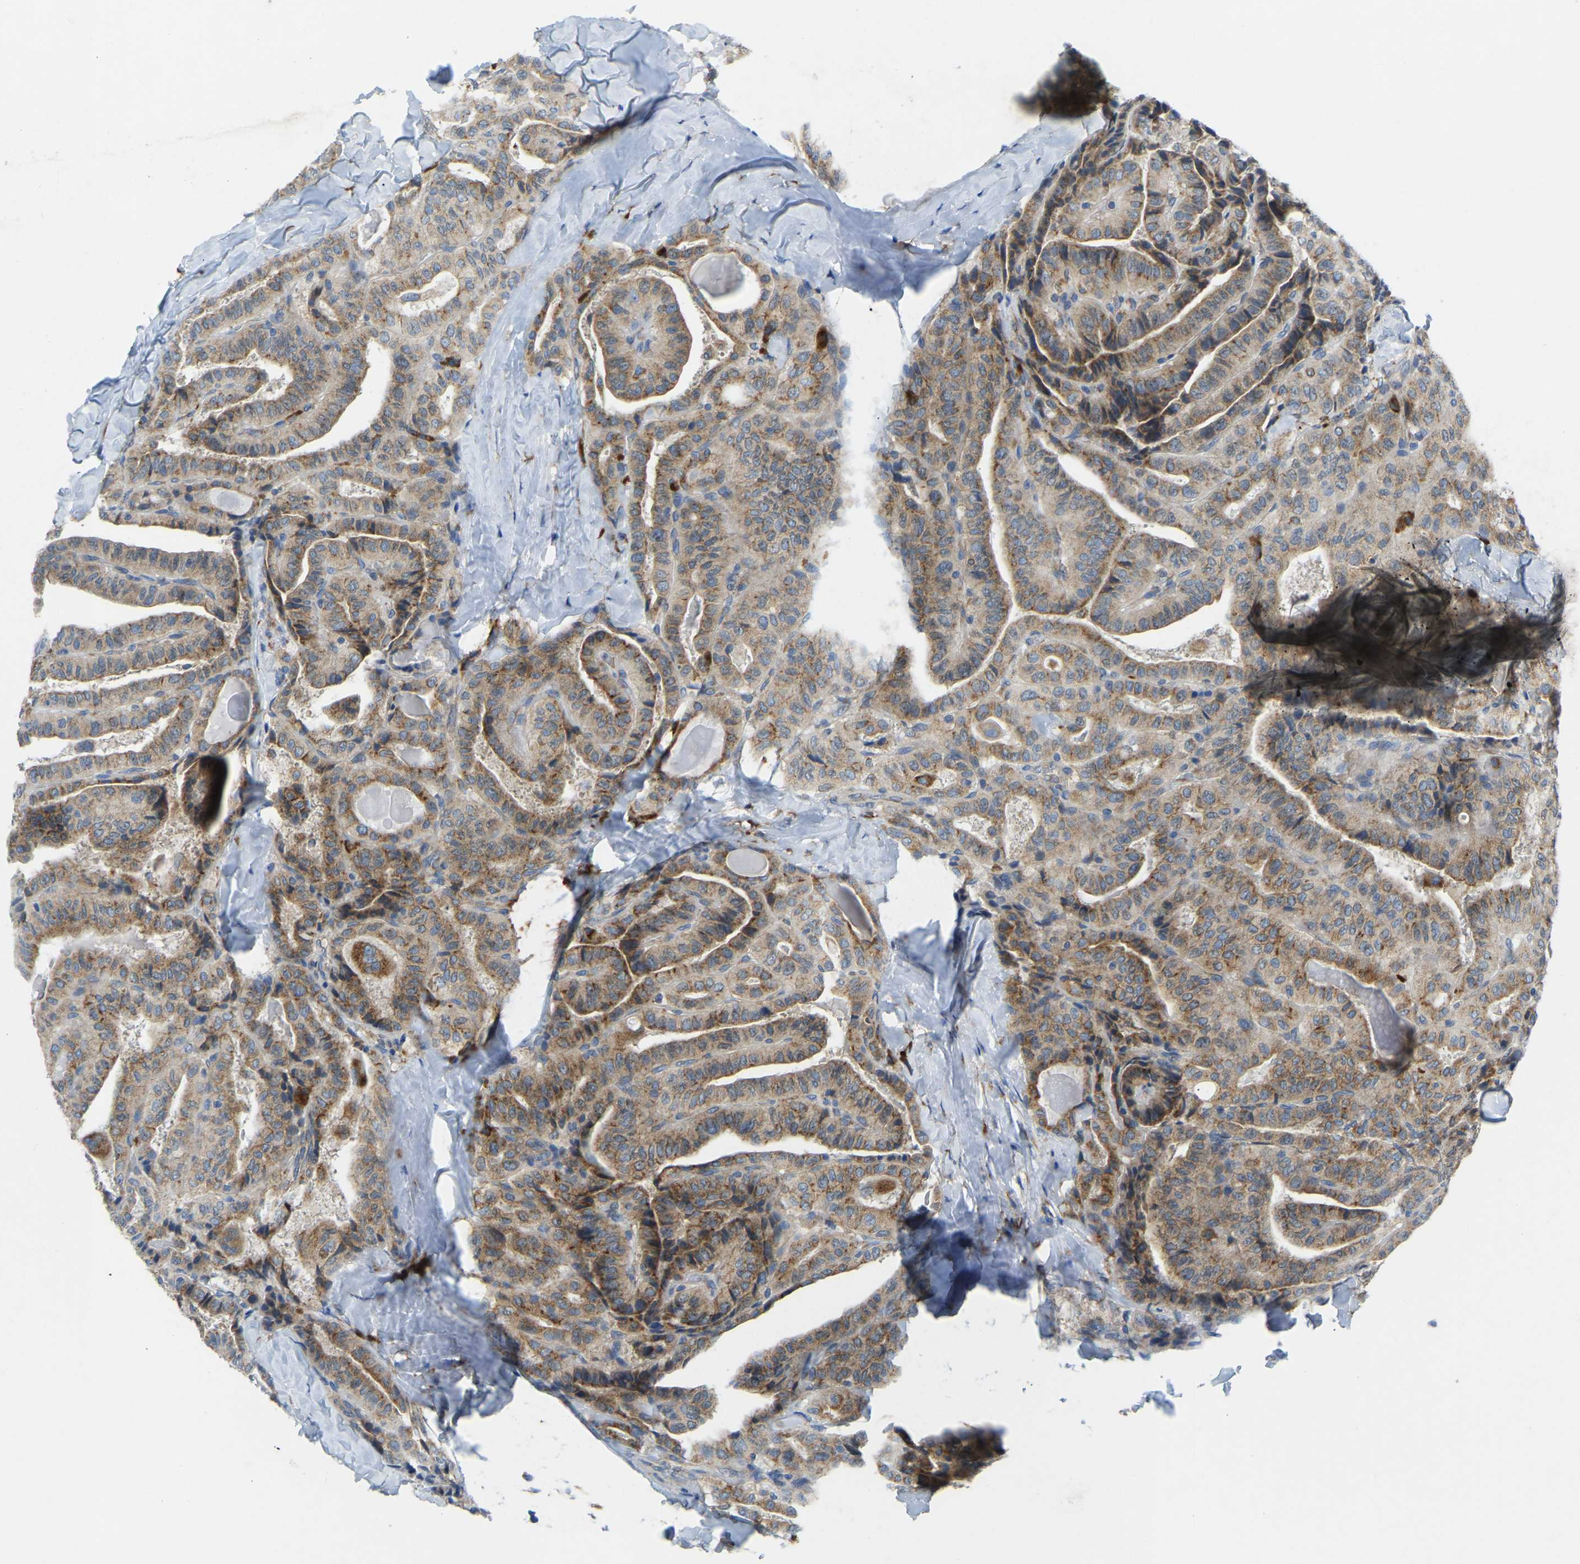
{"staining": {"intensity": "moderate", "quantity": ">75%", "location": "cytoplasmic/membranous"}, "tissue": "thyroid cancer", "cell_type": "Tumor cells", "image_type": "cancer", "snomed": [{"axis": "morphology", "description": "Papillary adenocarcinoma, NOS"}, {"axis": "topography", "description": "Thyroid gland"}], "caption": "The micrograph reveals immunohistochemical staining of papillary adenocarcinoma (thyroid). There is moderate cytoplasmic/membranous expression is present in about >75% of tumor cells.", "gene": "SND1", "patient": {"sex": "male", "age": 77}}